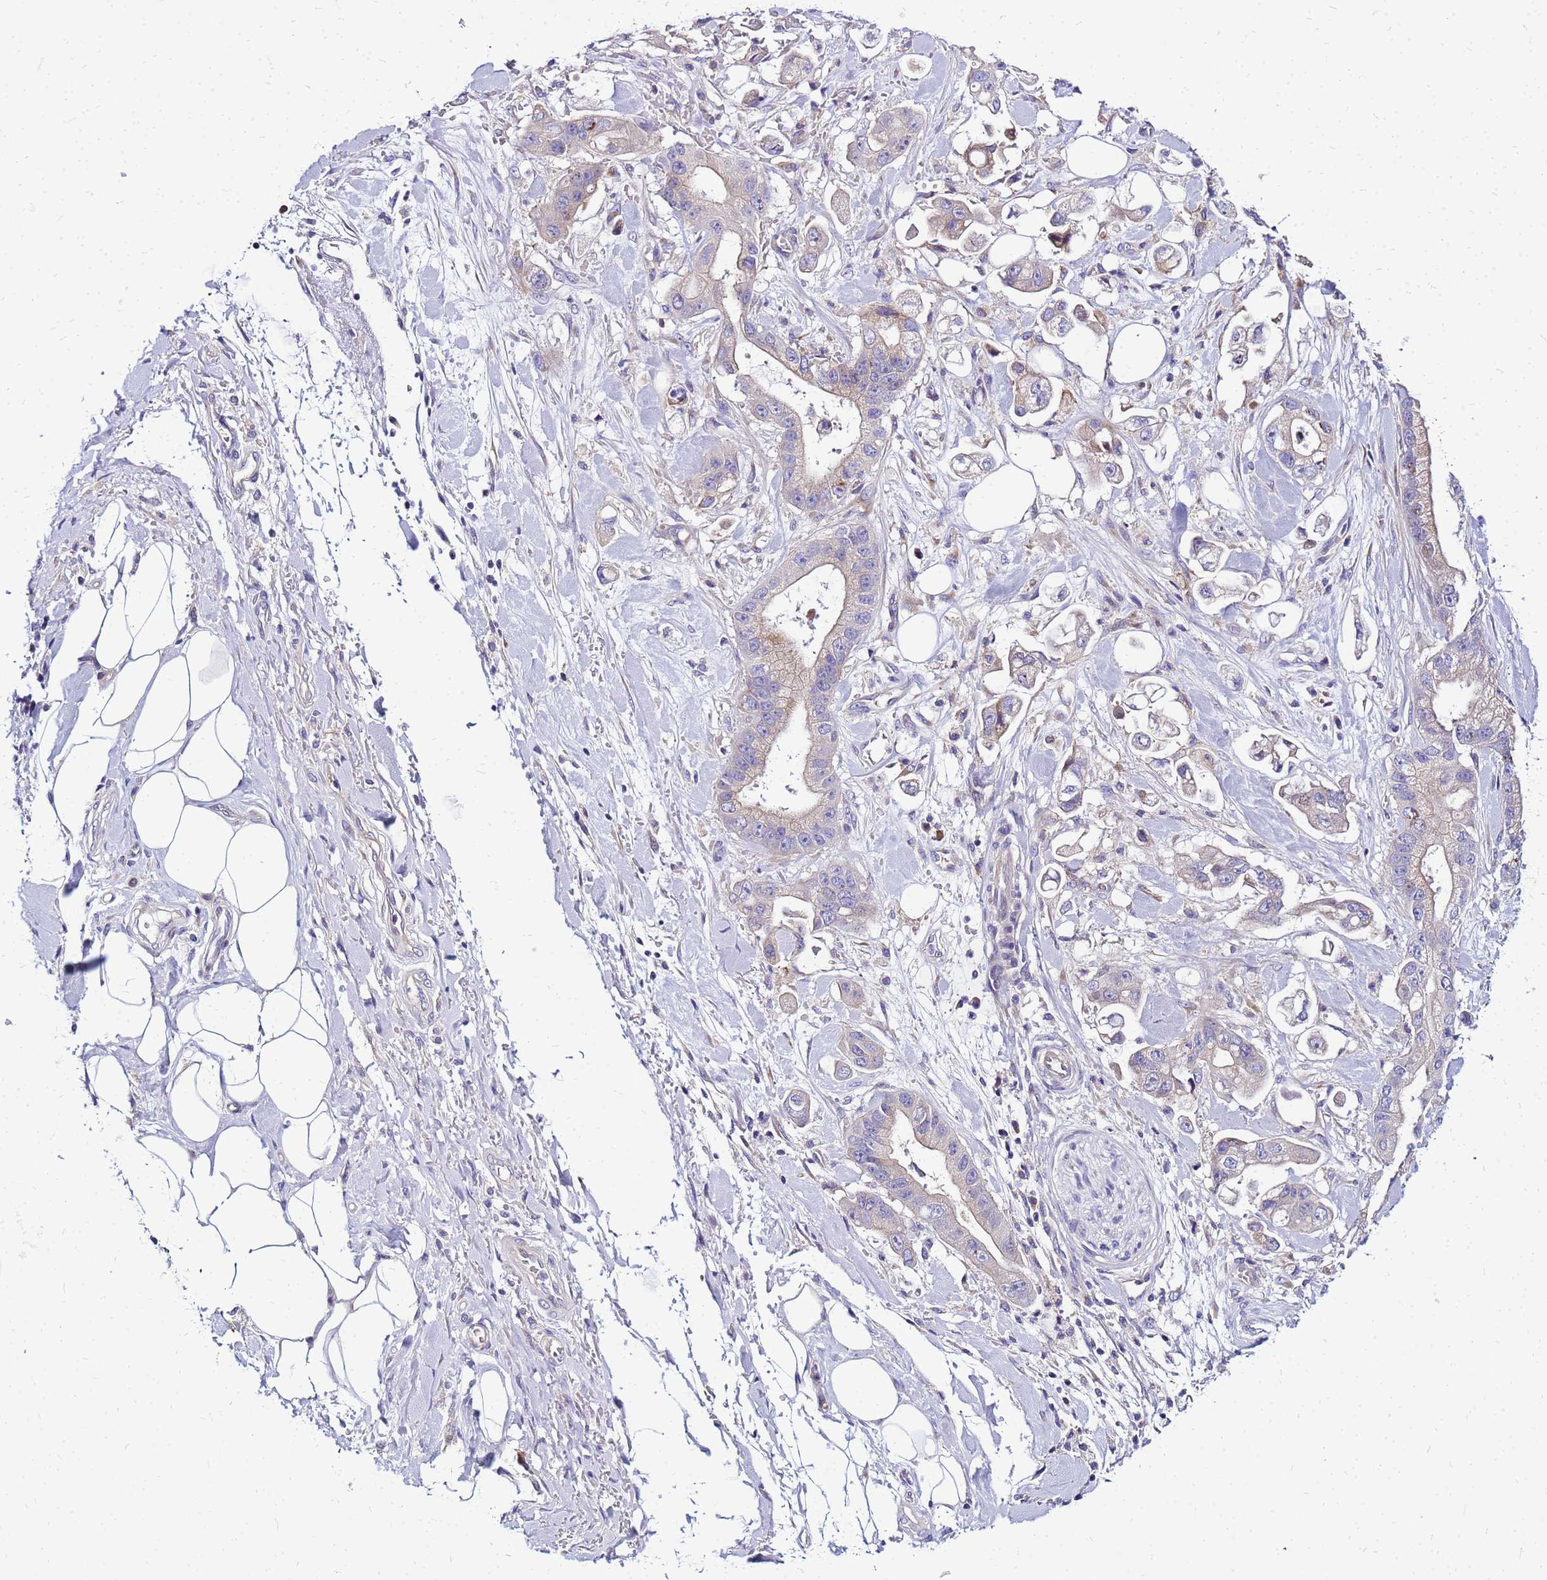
{"staining": {"intensity": "weak", "quantity": "<25%", "location": "cytoplasmic/membranous"}, "tissue": "stomach cancer", "cell_type": "Tumor cells", "image_type": "cancer", "snomed": [{"axis": "morphology", "description": "Adenocarcinoma, NOS"}, {"axis": "topography", "description": "Stomach"}], "caption": "The photomicrograph reveals no staining of tumor cells in adenocarcinoma (stomach).", "gene": "HERC5", "patient": {"sex": "male", "age": 62}}